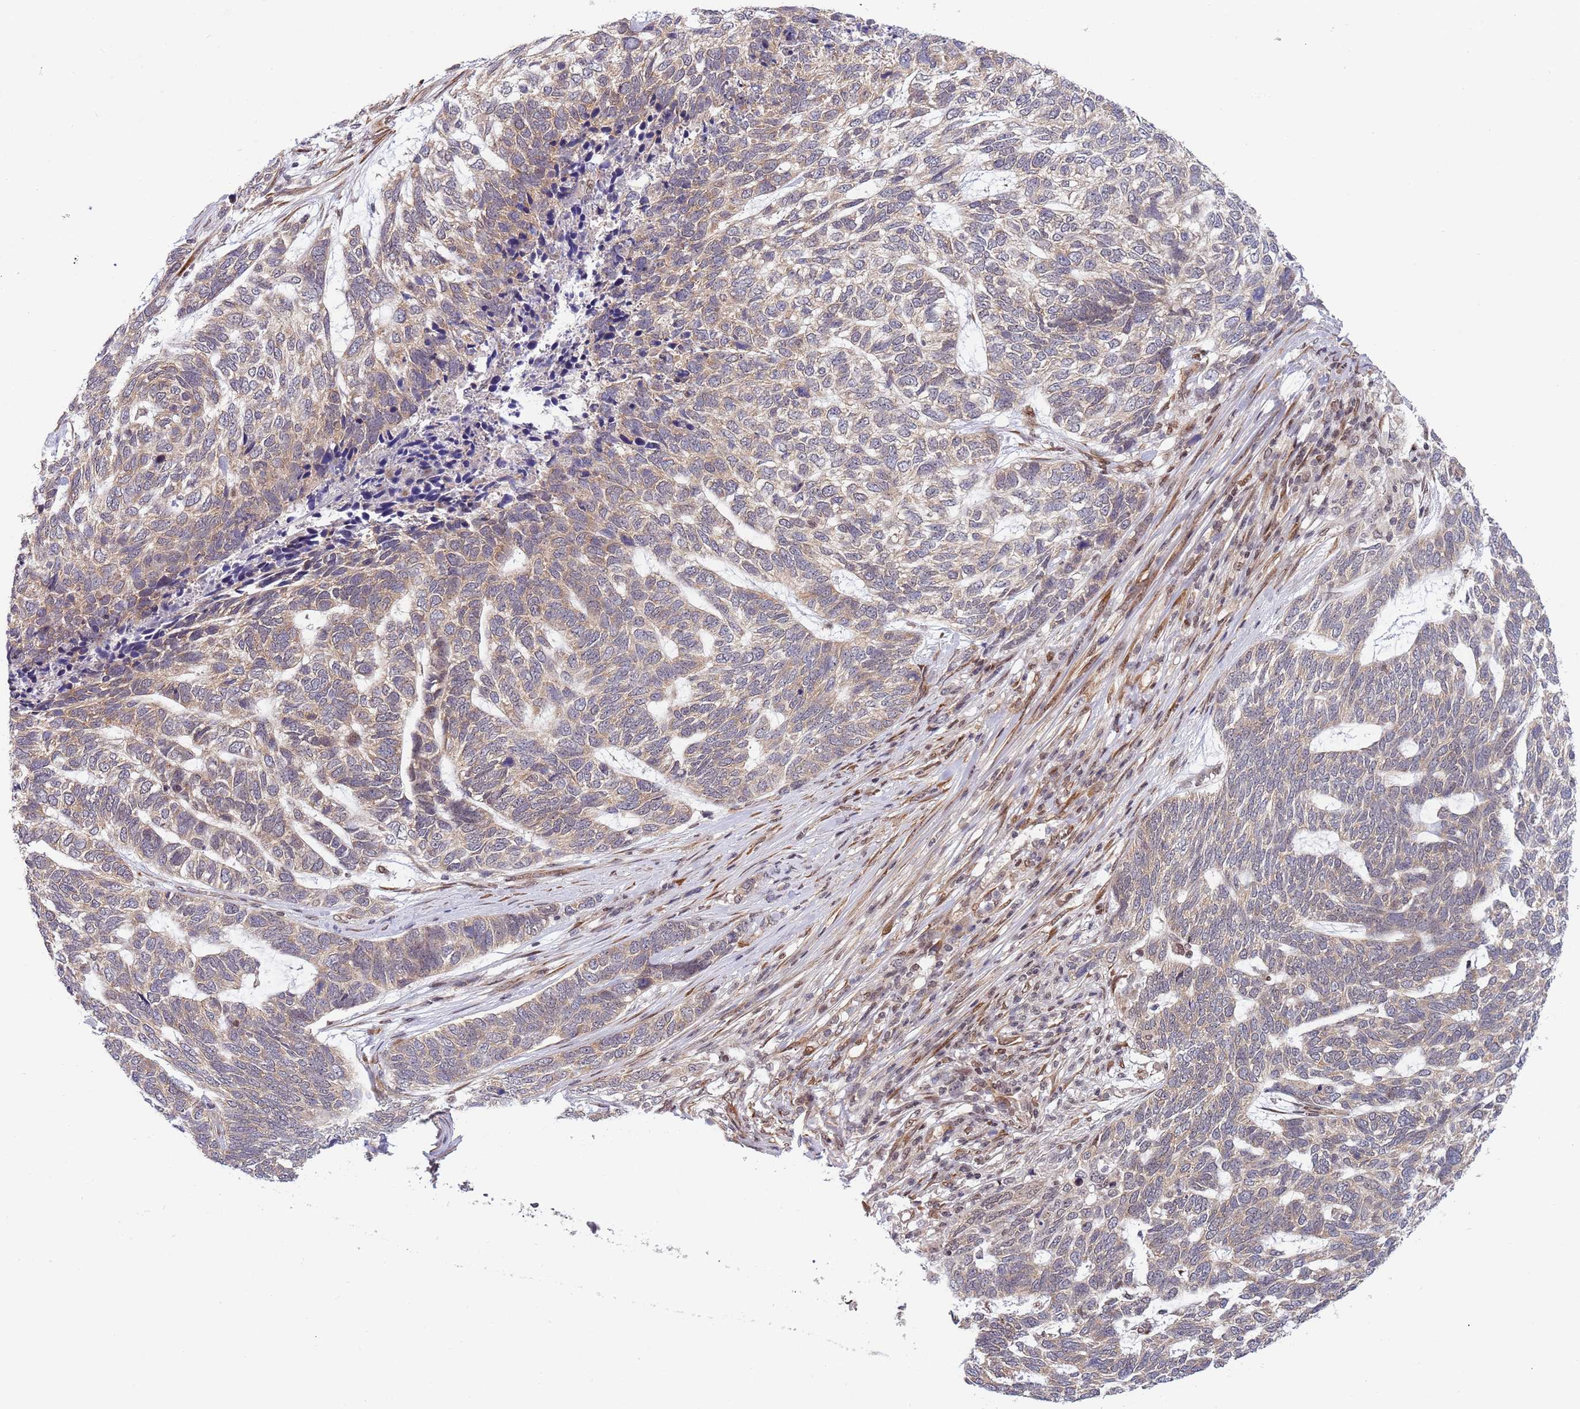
{"staining": {"intensity": "weak", "quantity": "25%-75%", "location": "cytoplasmic/membranous"}, "tissue": "skin cancer", "cell_type": "Tumor cells", "image_type": "cancer", "snomed": [{"axis": "morphology", "description": "Basal cell carcinoma"}, {"axis": "topography", "description": "Skin"}], "caption": "There is low levels of weak cytoplasmic/membranous staining in tumor cells of basal cell carcinoma (skin), as demonstrated by immunohistochemical staining (brown color).", "gene": "TBX10", "patient": {"sex": "female", "age": 65}}